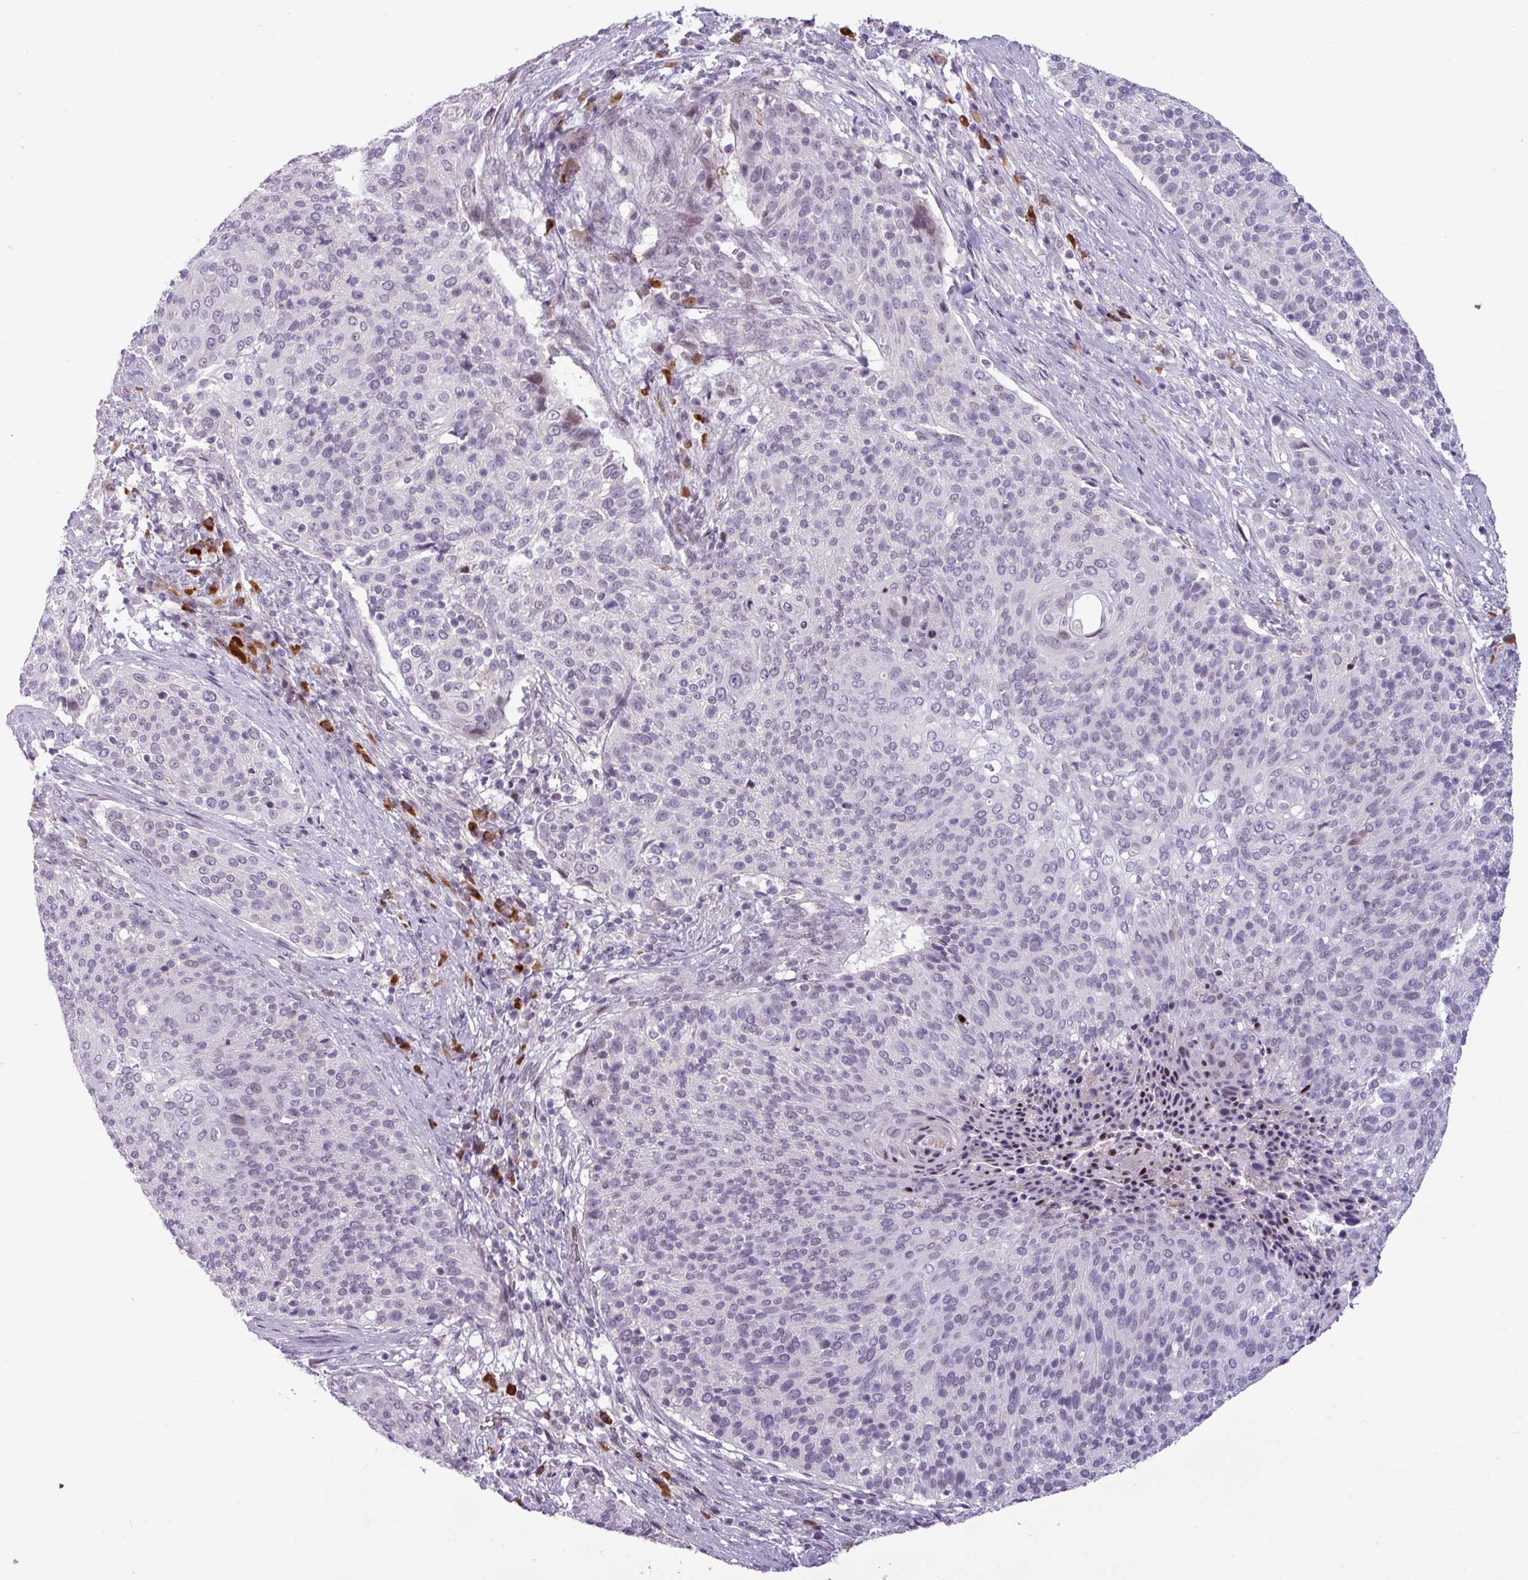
{"staining": {"intensity": "negative", "quantity": "none", "location": "none"}, "tissue": "cervical cancer", "cell_type": "Tumor cells", "image_type": "cancer", "snomed": [{"axis": "morphology", "description": "Squamous cell carcinoma, NOS"}, {"axis": "topography", "description": "Cervix"}], "caption": "An image of human cervical squamous cell carcinoma is negative for staining in tumor cells.", "gene": "SLC66A2", "patient": {"sex": "female", "age": 31}}